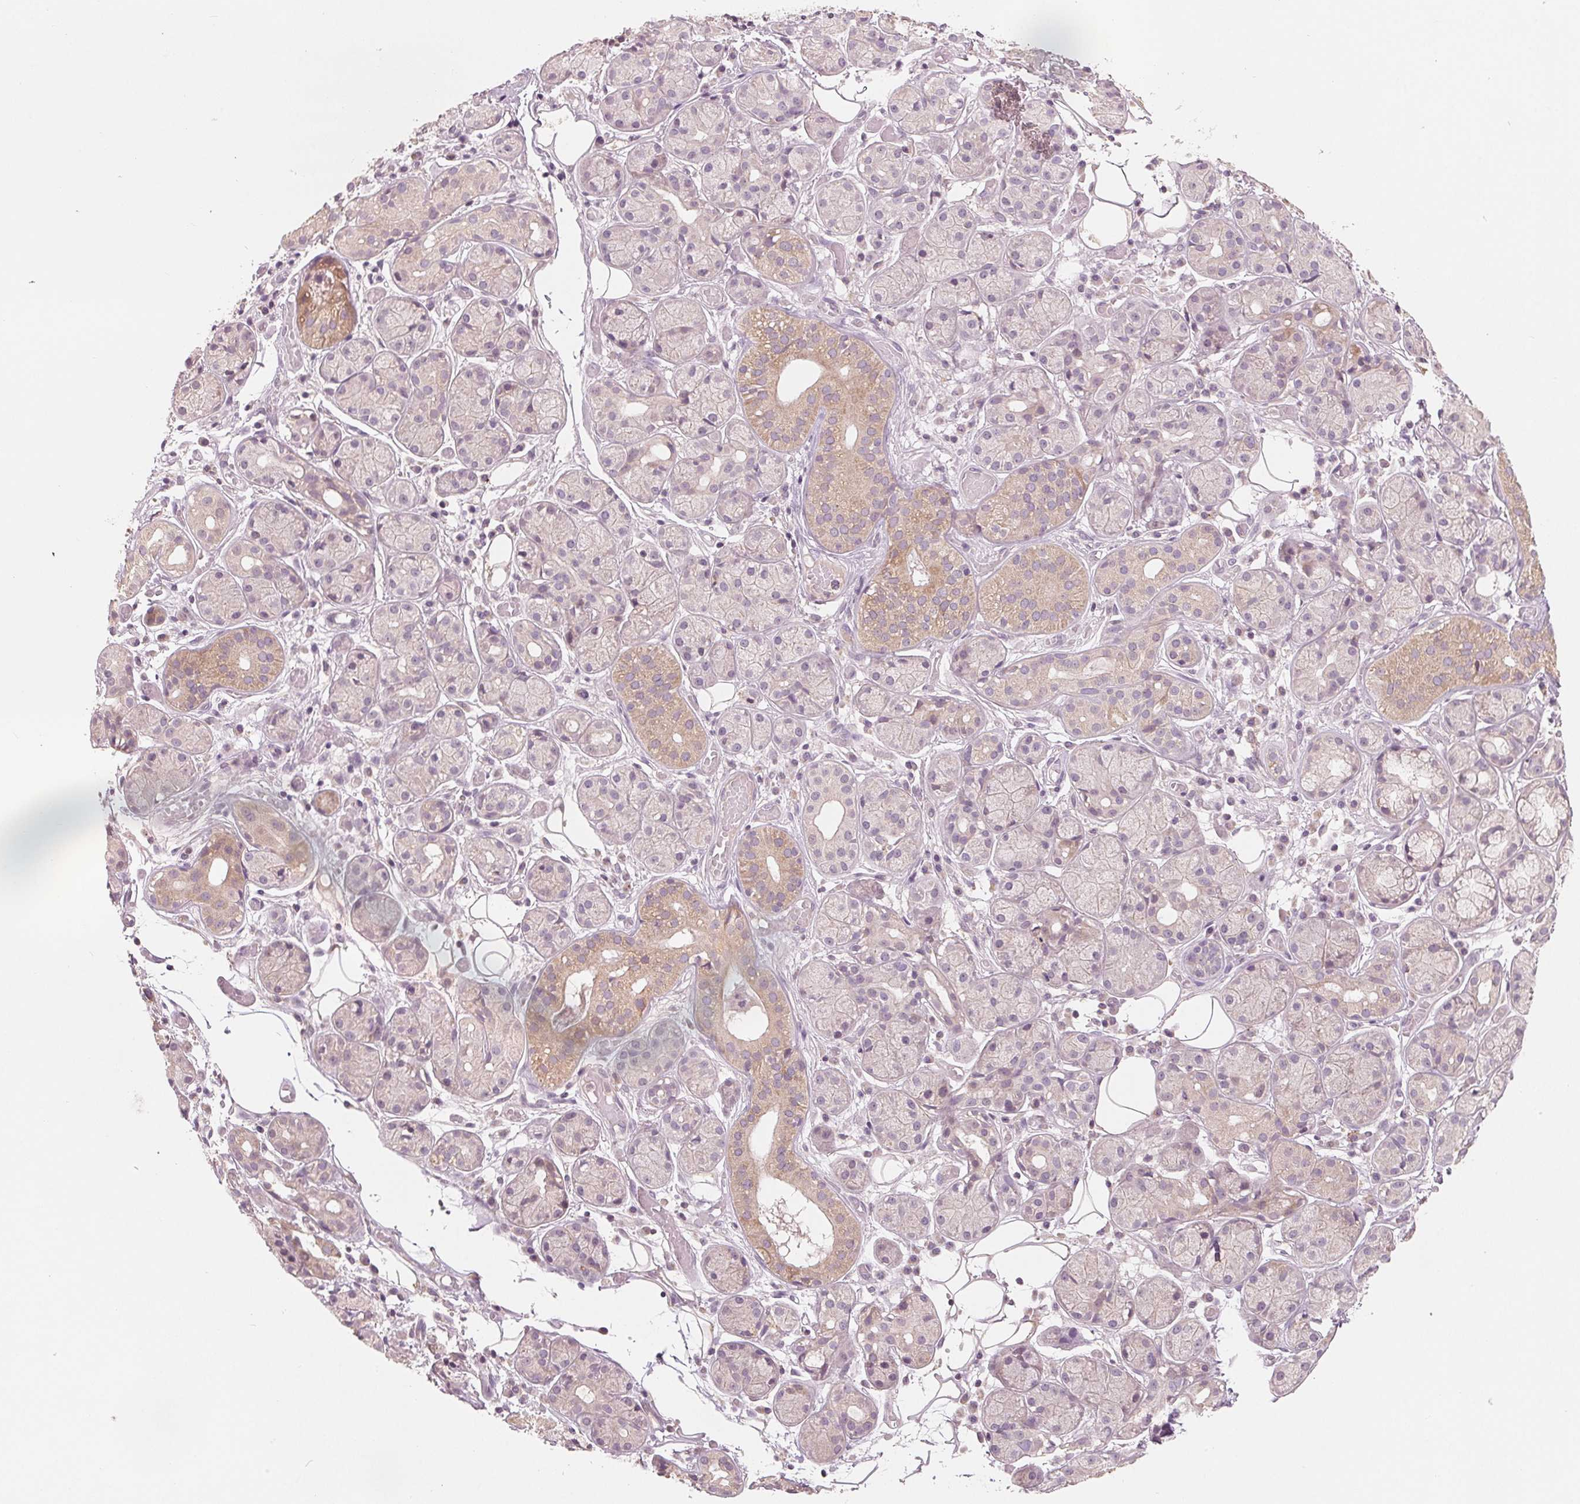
{"staining": {"intensity": "weak", "quantity": "<25%", "location": "cytoplasmic/membranous"}, "tissue": "salivary gland", "cell_type": "Glandular cells", "image_type": "normal", "snomed": [{"axis": "morphology", "description": "Normal tissue, NOS"}, {"axis": "topography", "description": "Salivary gland"}, {"axis": "topography", "description": "Peripheral nerve tissue"}], "caption": "IHC of normal salivary gland exhibits no staining in glandular cells.", "gene": "AQP8", "patient": {"sex": "male", "age": 71}}